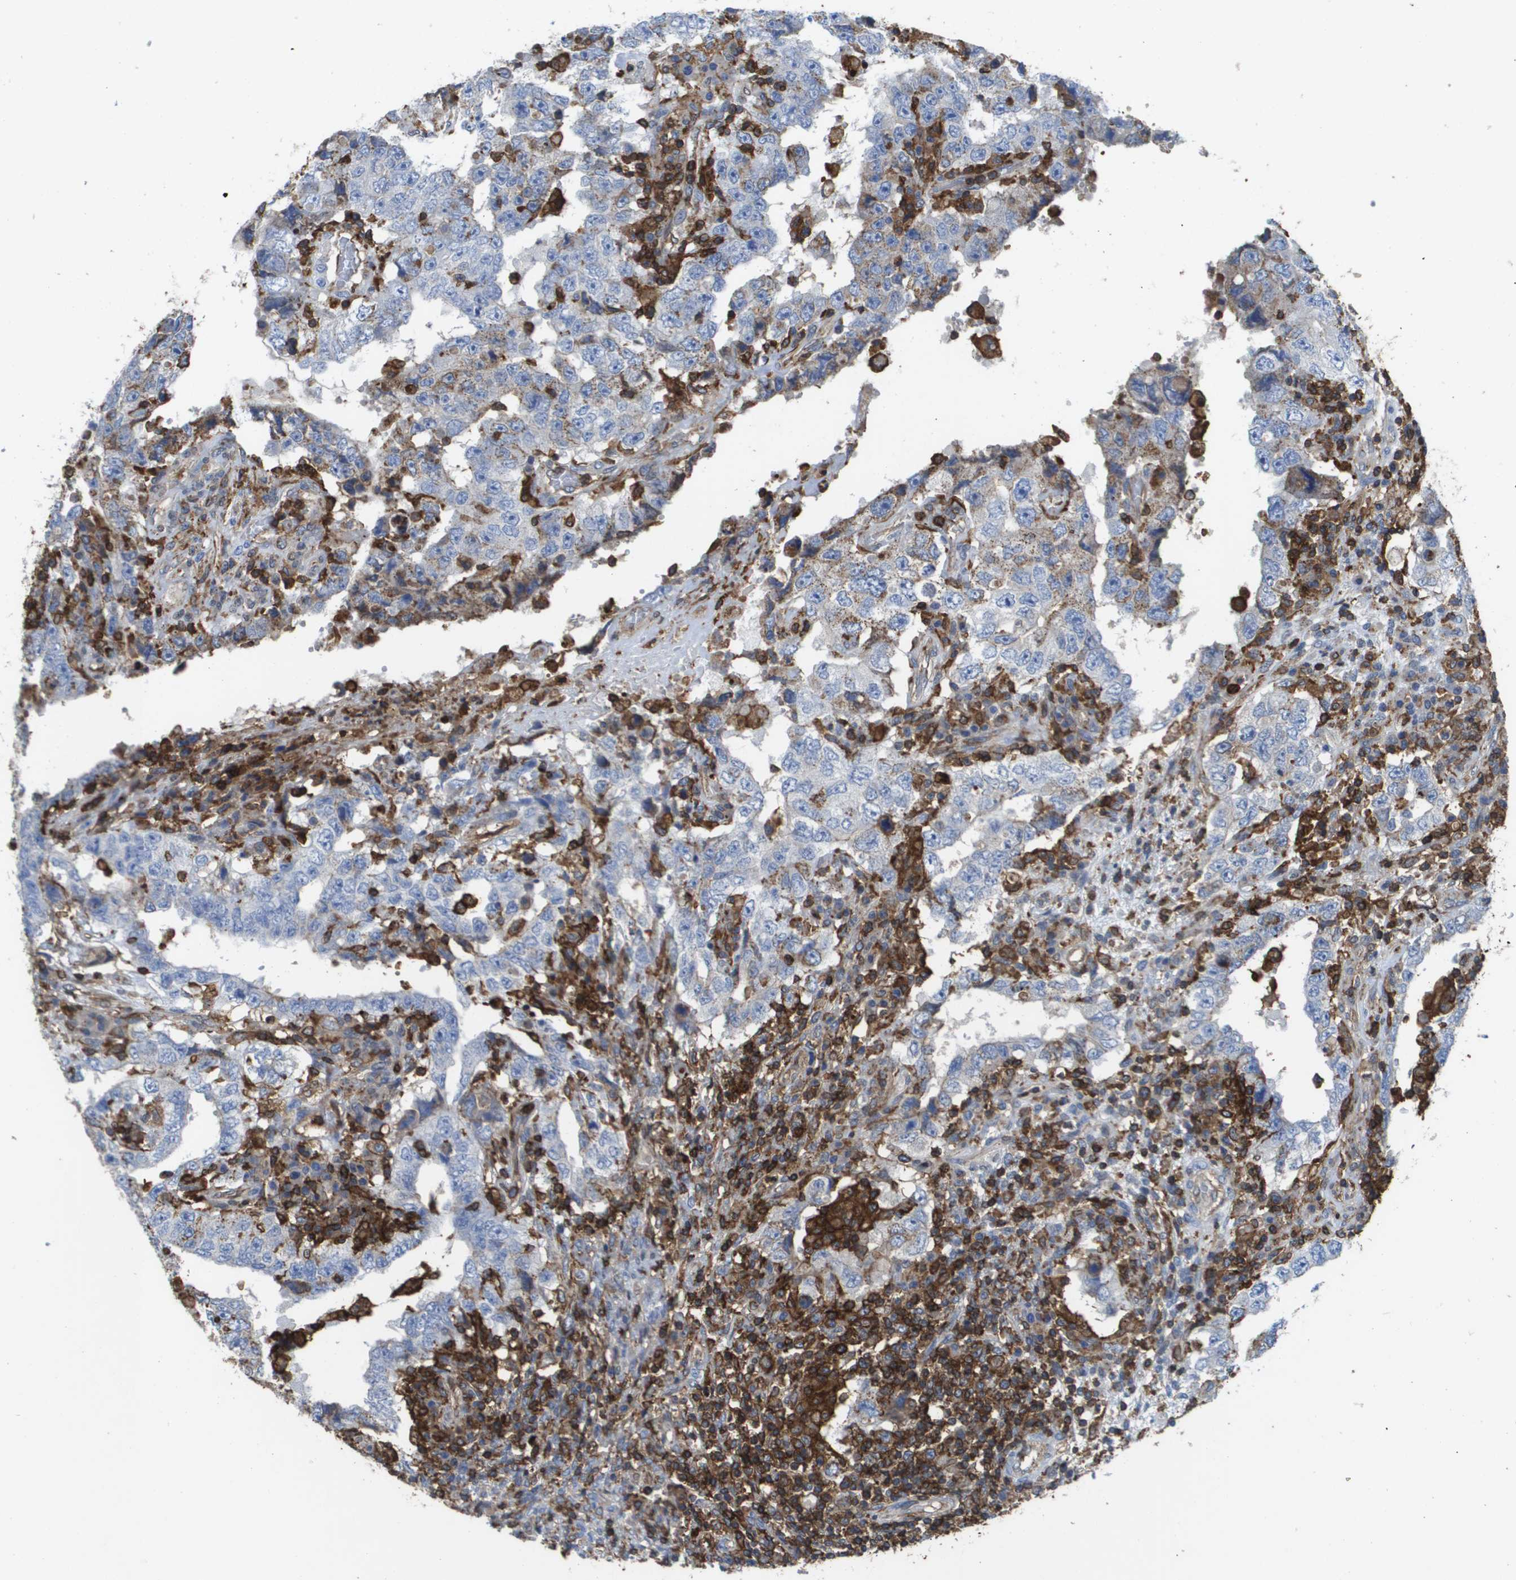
{"staining": {"intensity": "negative", "quantity": "none", "location": "none"}, "tissue": "testis cancer", "cell_type": "Tumor cells", "image_type": "cancer", "snomed": [{"axis": "morphology", "description": "Carcinoma, Embryonal, NOS"}, {"axis": "topography", "description": "Testis"}], "caption": "The immunohistochemistry (IHC) micrograph has no significant staining in tumor cells of embryonal carcinoma (testis) tissue.", "gene": "PASK", "patient": {"sex": "male", "age": 26}}